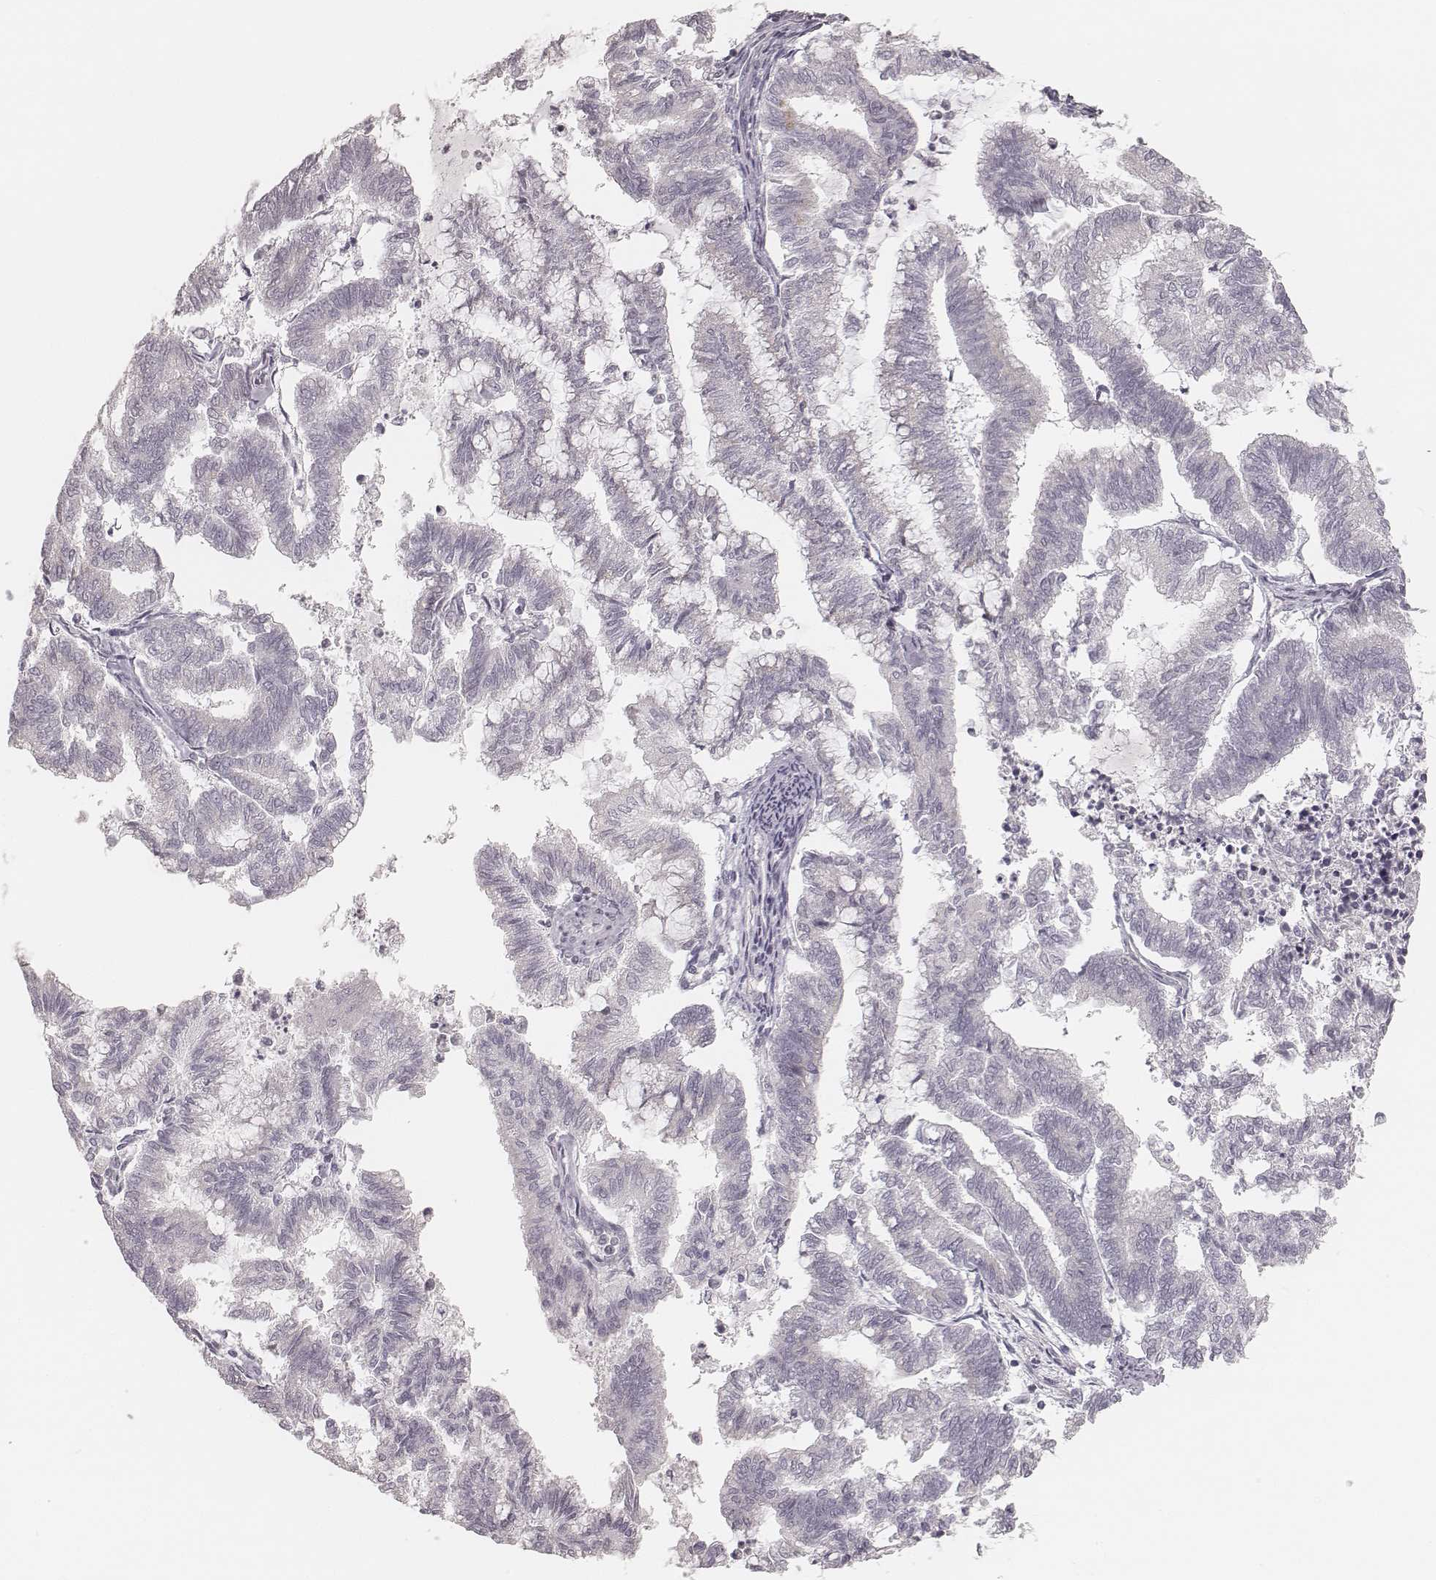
{"staining": {"intensity": "negative", "quantity": "none", "location": "none"}, "tissue": "endometrial cancer", "cell_type": "Tumor cells", "image_type": "cancer", "snomed": [{"axis": "morphology", "description": "Adenocarcinoma, NOS"}, {"axis": "topography", "description": "Endometrium"}], "caption": "Human adenocarcinoma (endometrial) stained for a protein using immunohistochemistry demonstrates no positivity in tumor cells.", "gene": "ACACB", "patient": {"sex": "female", "age": 79}}